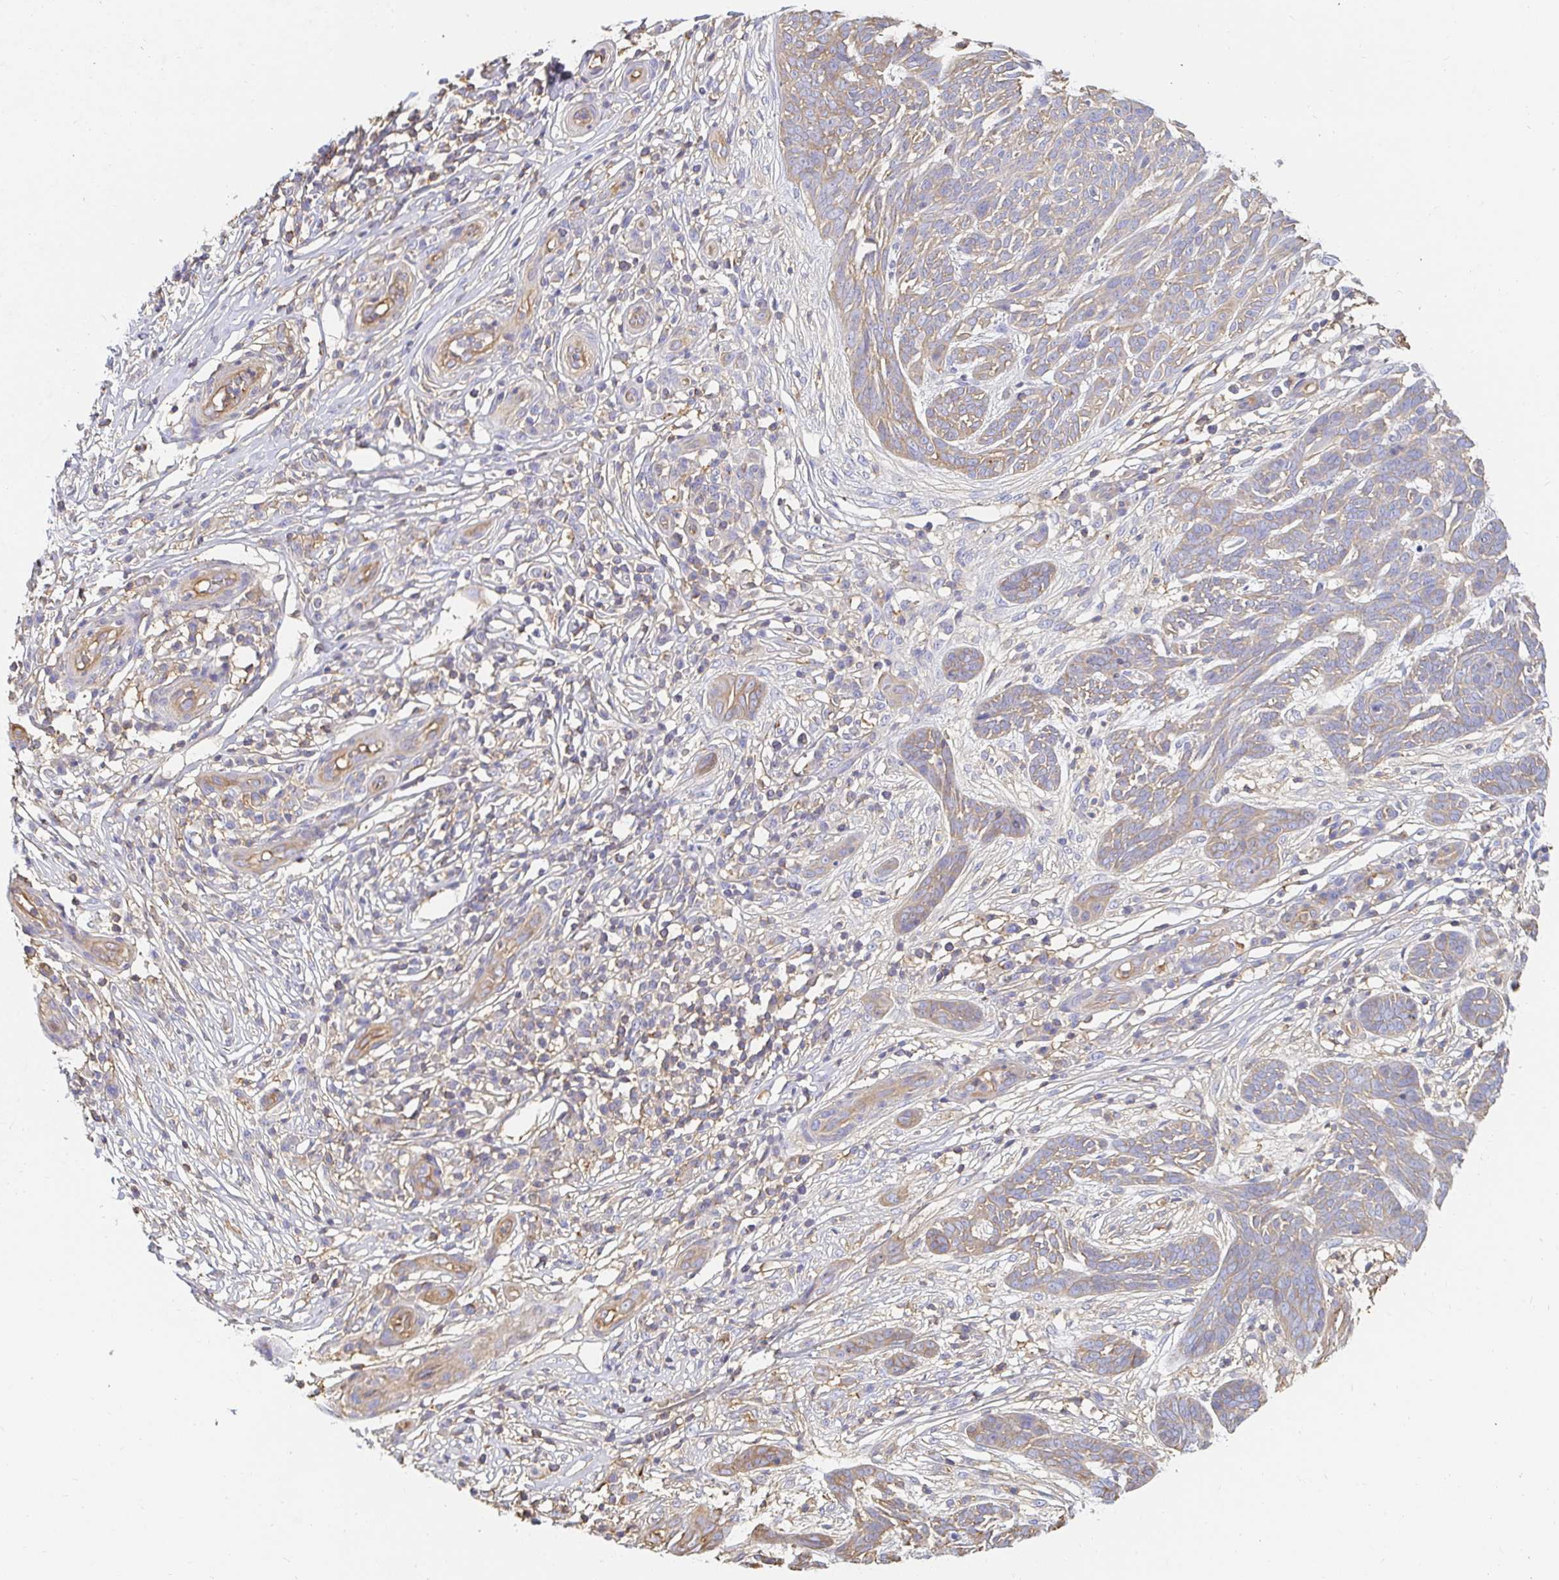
{"staining": {"intensity": "weak", "quantity": "25%-75%", "location": "cytoplasmic/membranous"}, "tissue": "skin cancer", "cell_type": "Tumor cells", "image_type": "cancer", "snomed": [{"axis": "morphology", "description": "Basal cell carcinoma"}, {"axis": "topography", "description": "Skin"}, {"axis": "topography", "description": "Skin, foot"}], "caption": "Immunohistochemical staining of skin cancer (basal cell carcinoma) displays low levels of weak cytoplasmic/membranous protein expression in about 25%-75% of tumor cells.", "gene": "TSPAN19", "patient": {"sex": "female", "age": 86}}